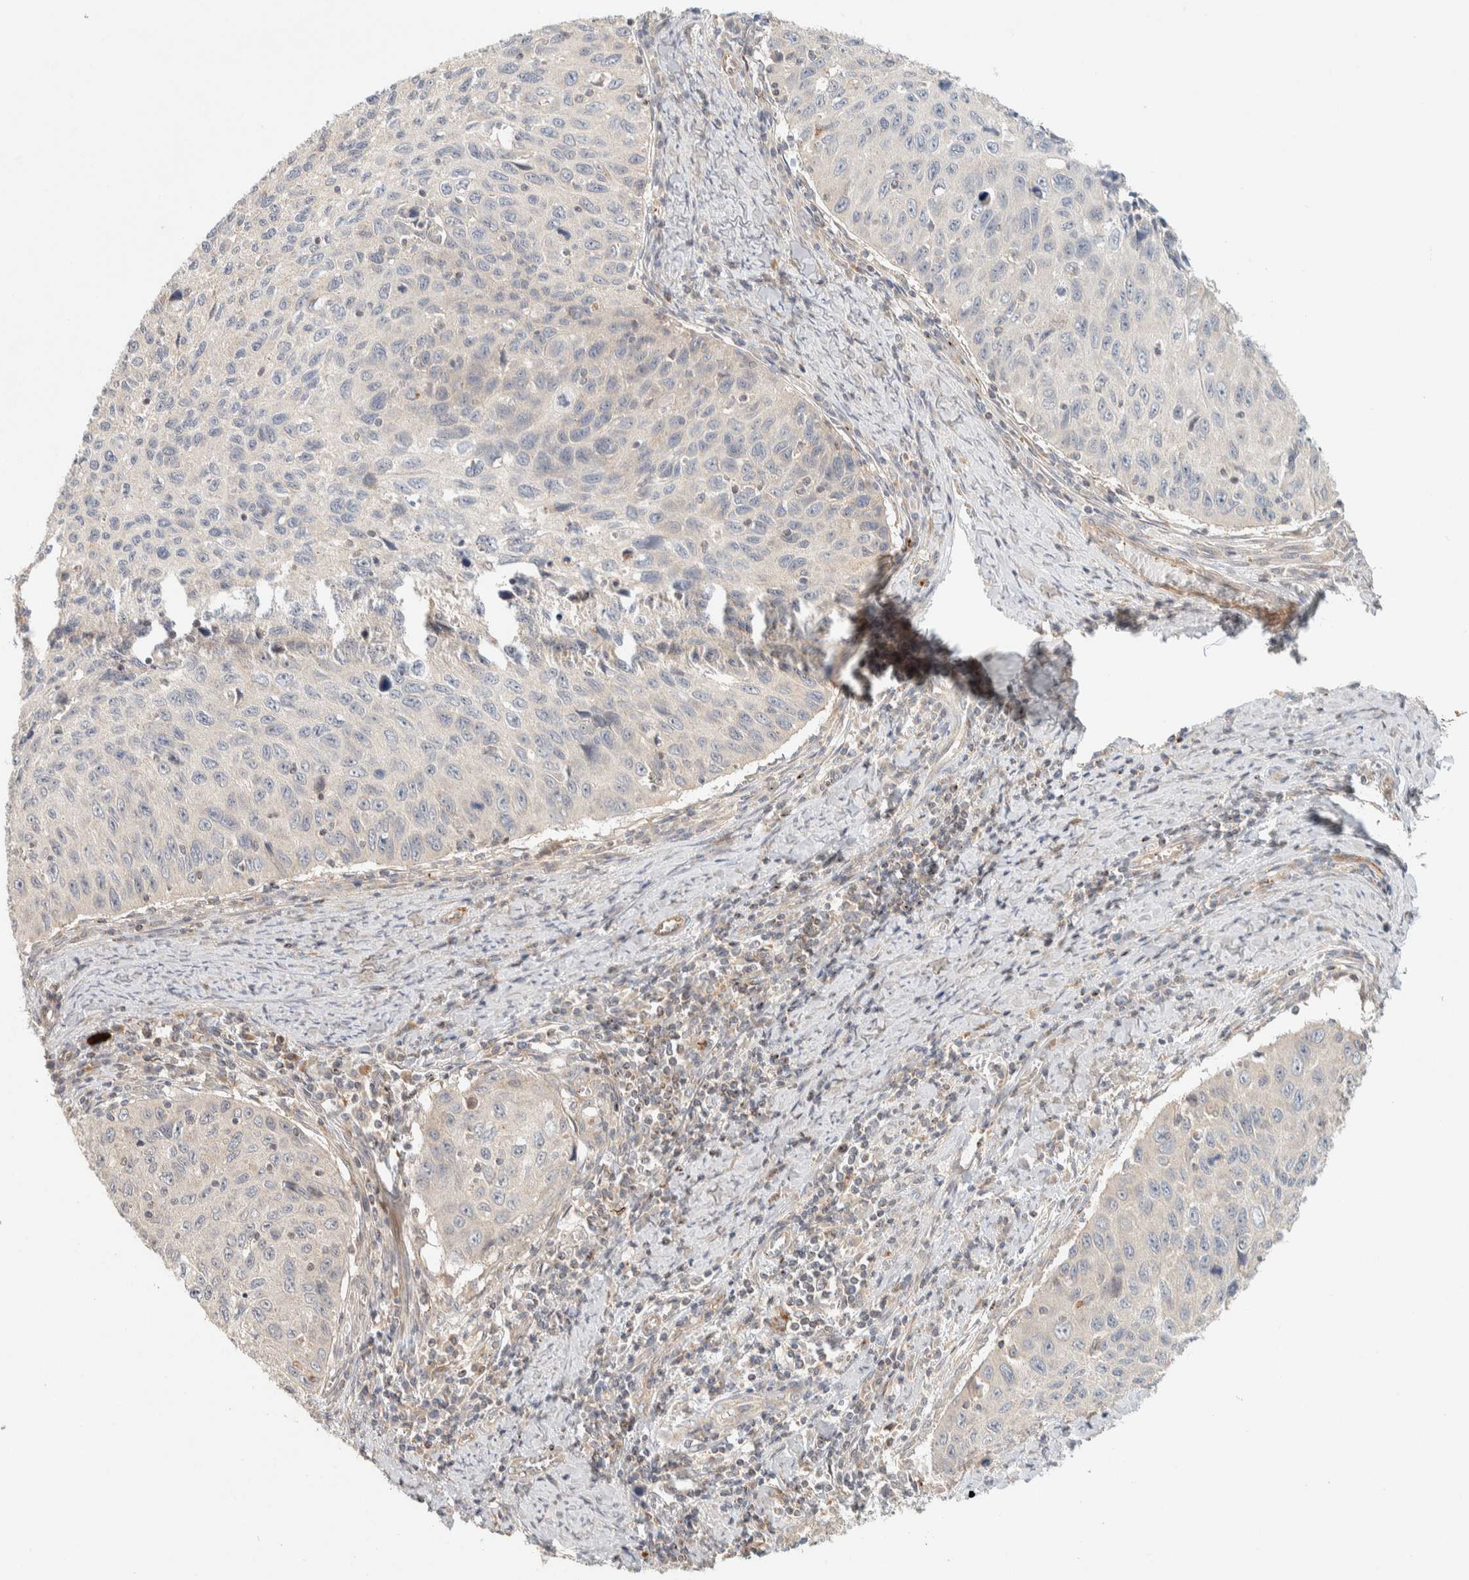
{"staining": {"intensity": "negative", "quantity": "none", "location": "none"}, "tissue": "cervical cancer", "cell_type": "Tumor cells", "image_type": "cancer", "snomed": [{"axis": "morphology", "description": "Squamous cell carcinoma, NOS"}, {"axis": "topography", "description": "Cervix"}], "caption": "A high-resolution micrograph shows IHC staining of cervical cancer, which exhibits no significant staining in tumor cells.", "gene": "KIF9", "patient": {"sex": "female", "age": 53}}